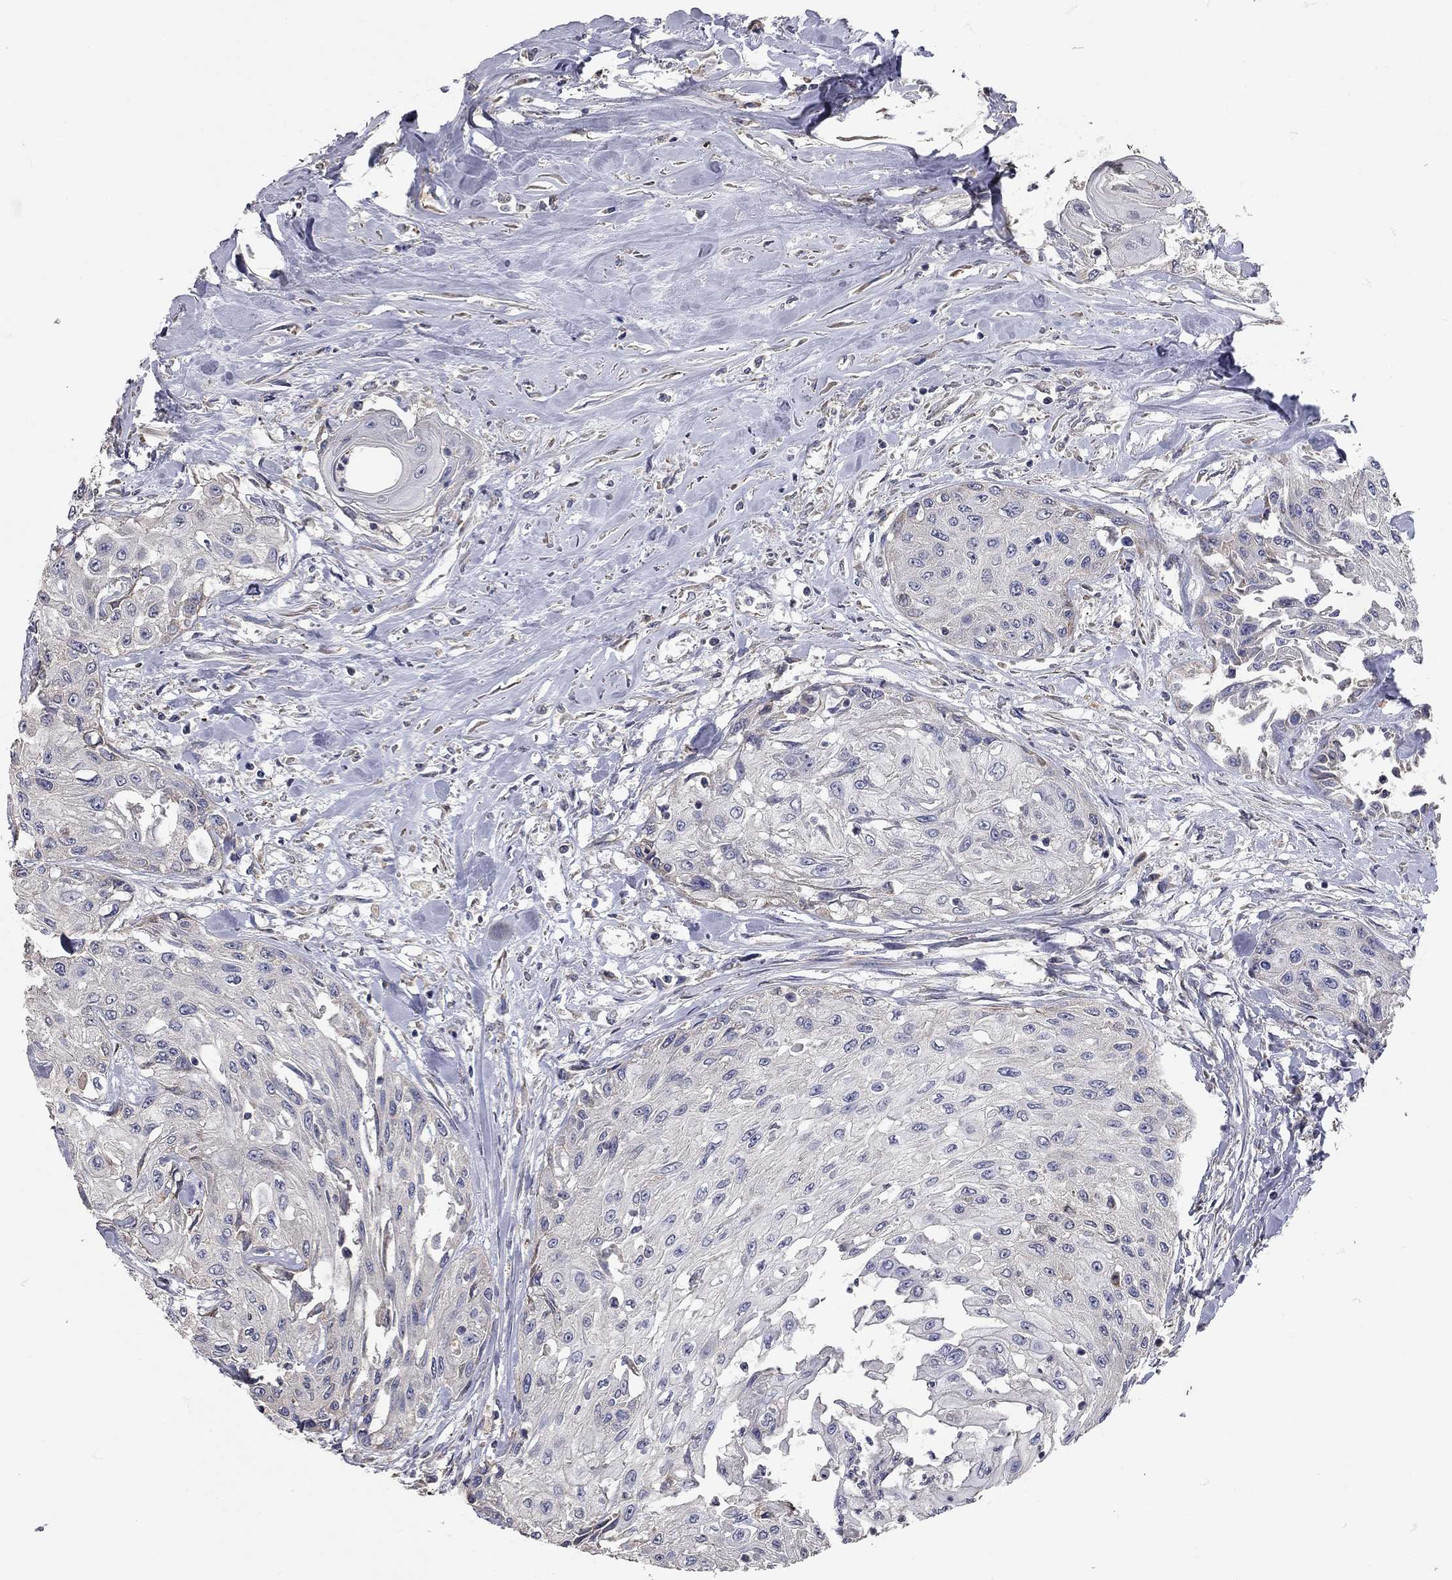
{"staining": {"intensity": "negative", "quantity": "none", "location": "none"}, "tissue": "head and neck cancer", "cell_type": "Tumor cells", "image_type": "cancer", "snomed": [{"axis": "morphology", "description": "Normal tissue, NOS"}, {"axis": "morphology", "description": "Squamous cell carcinoma, NOS"}, {"axis": "topography", "description": "Oral tissue"}, {"axis": "topography", "description": "Peripheral nerve tissue"}, {"axis": "topography", "description": "Head-Neck"}], "caption": "This is a photomicrograph of immunohistochemistry staining of head and neck cancer (squamous cell carcinoma), which shows no positivity in tumor cells.", "gene": "XAGE2", "patient": {"sex": "female", "age": 59}}